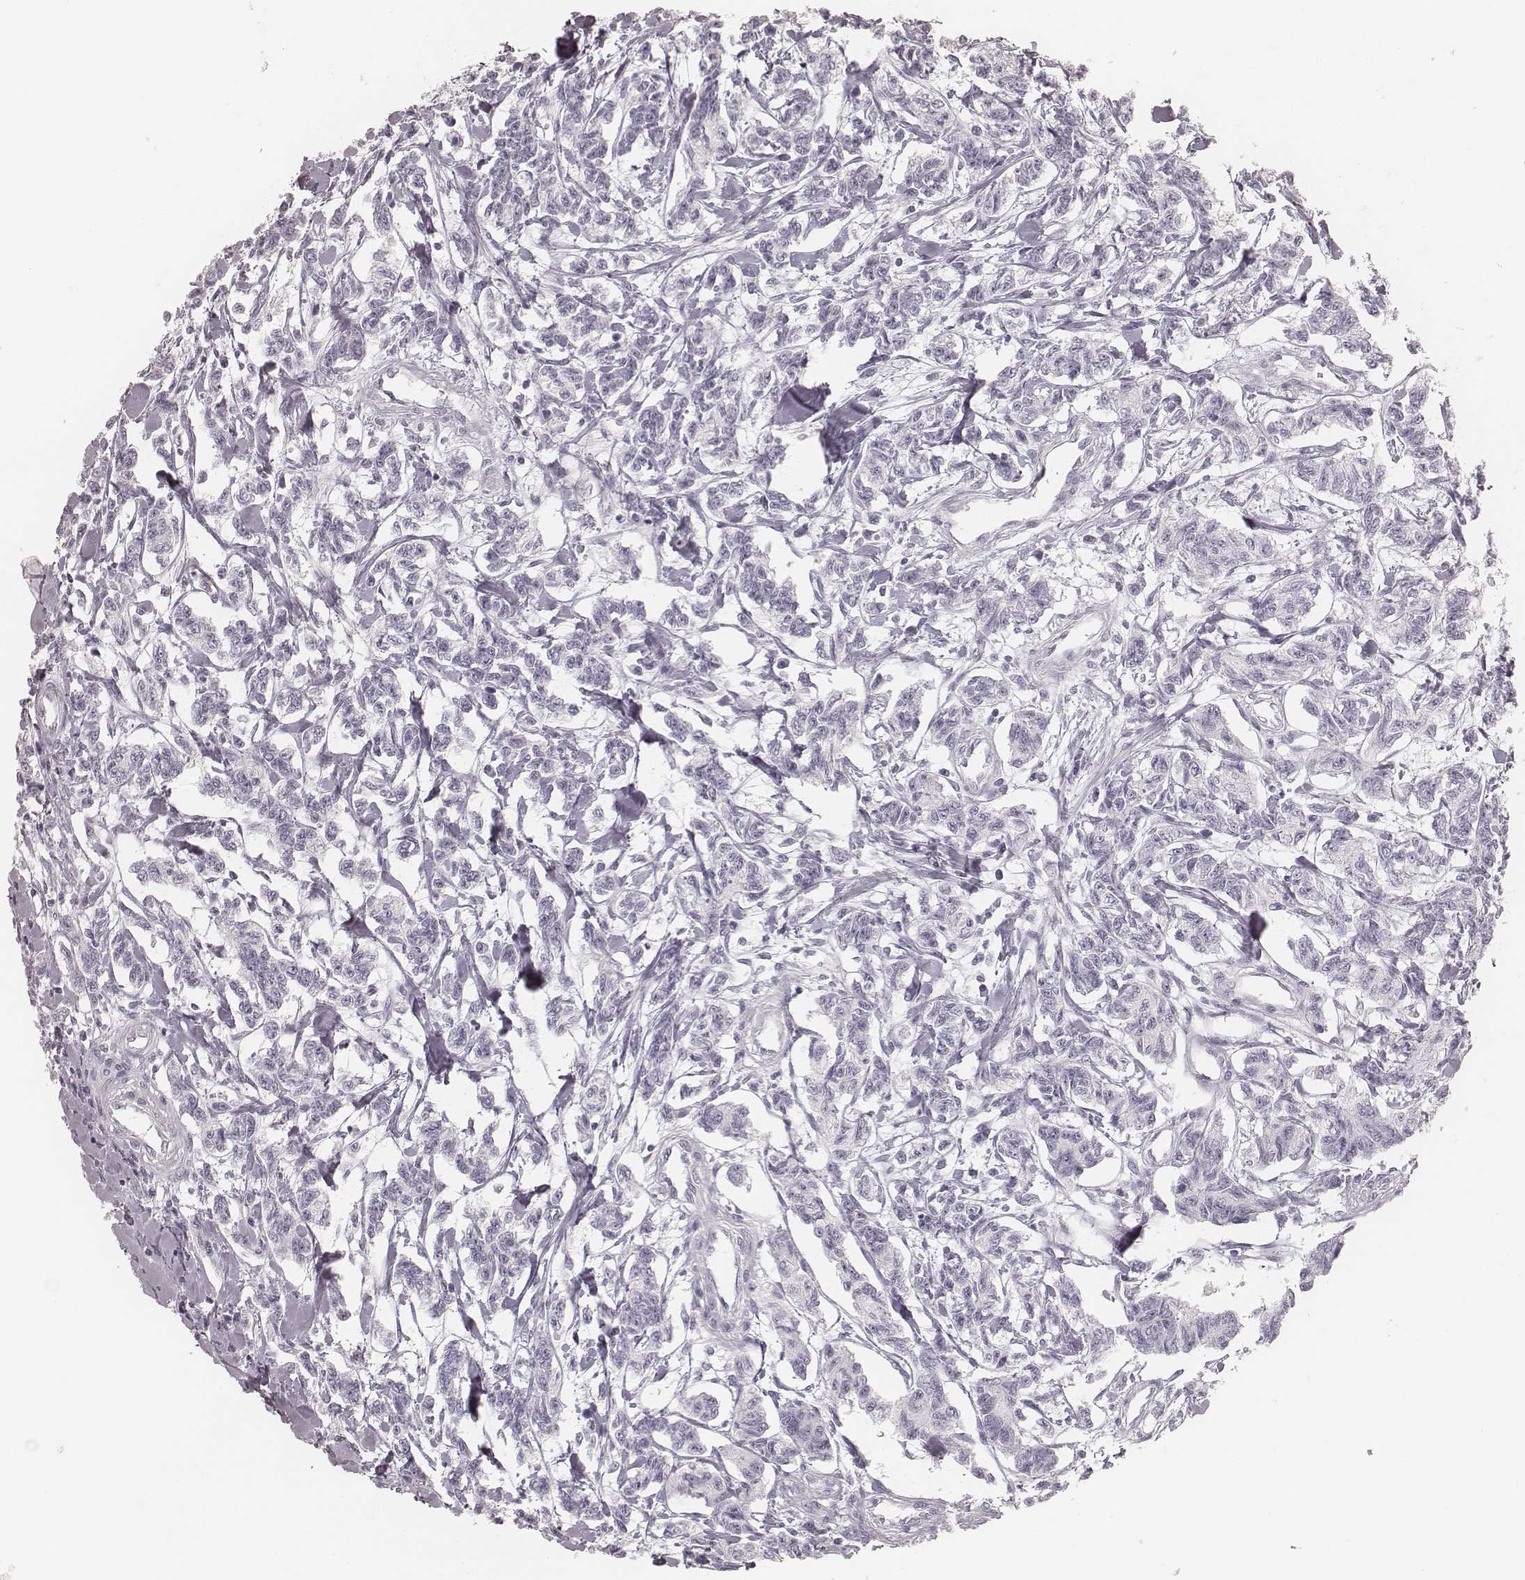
{"staining": {"intensity": "negative", "quantity": "none", "location": "none"}, "tissue": "carcinoid", "cell_type": "Tumor cells", "image_type": "cancer", "snomed": [{"axis": "morphology", "description": "Carcinoid, malignant, NOS"}, {"axis": "topography", "description": "Kidney"}], "caption": "Carcinoid (malignant) was stained to show a protein in brown. There is no significant expression in tumor cells.", "gene": "KRT31", "patient": {"sex": "female", "age": 41}}